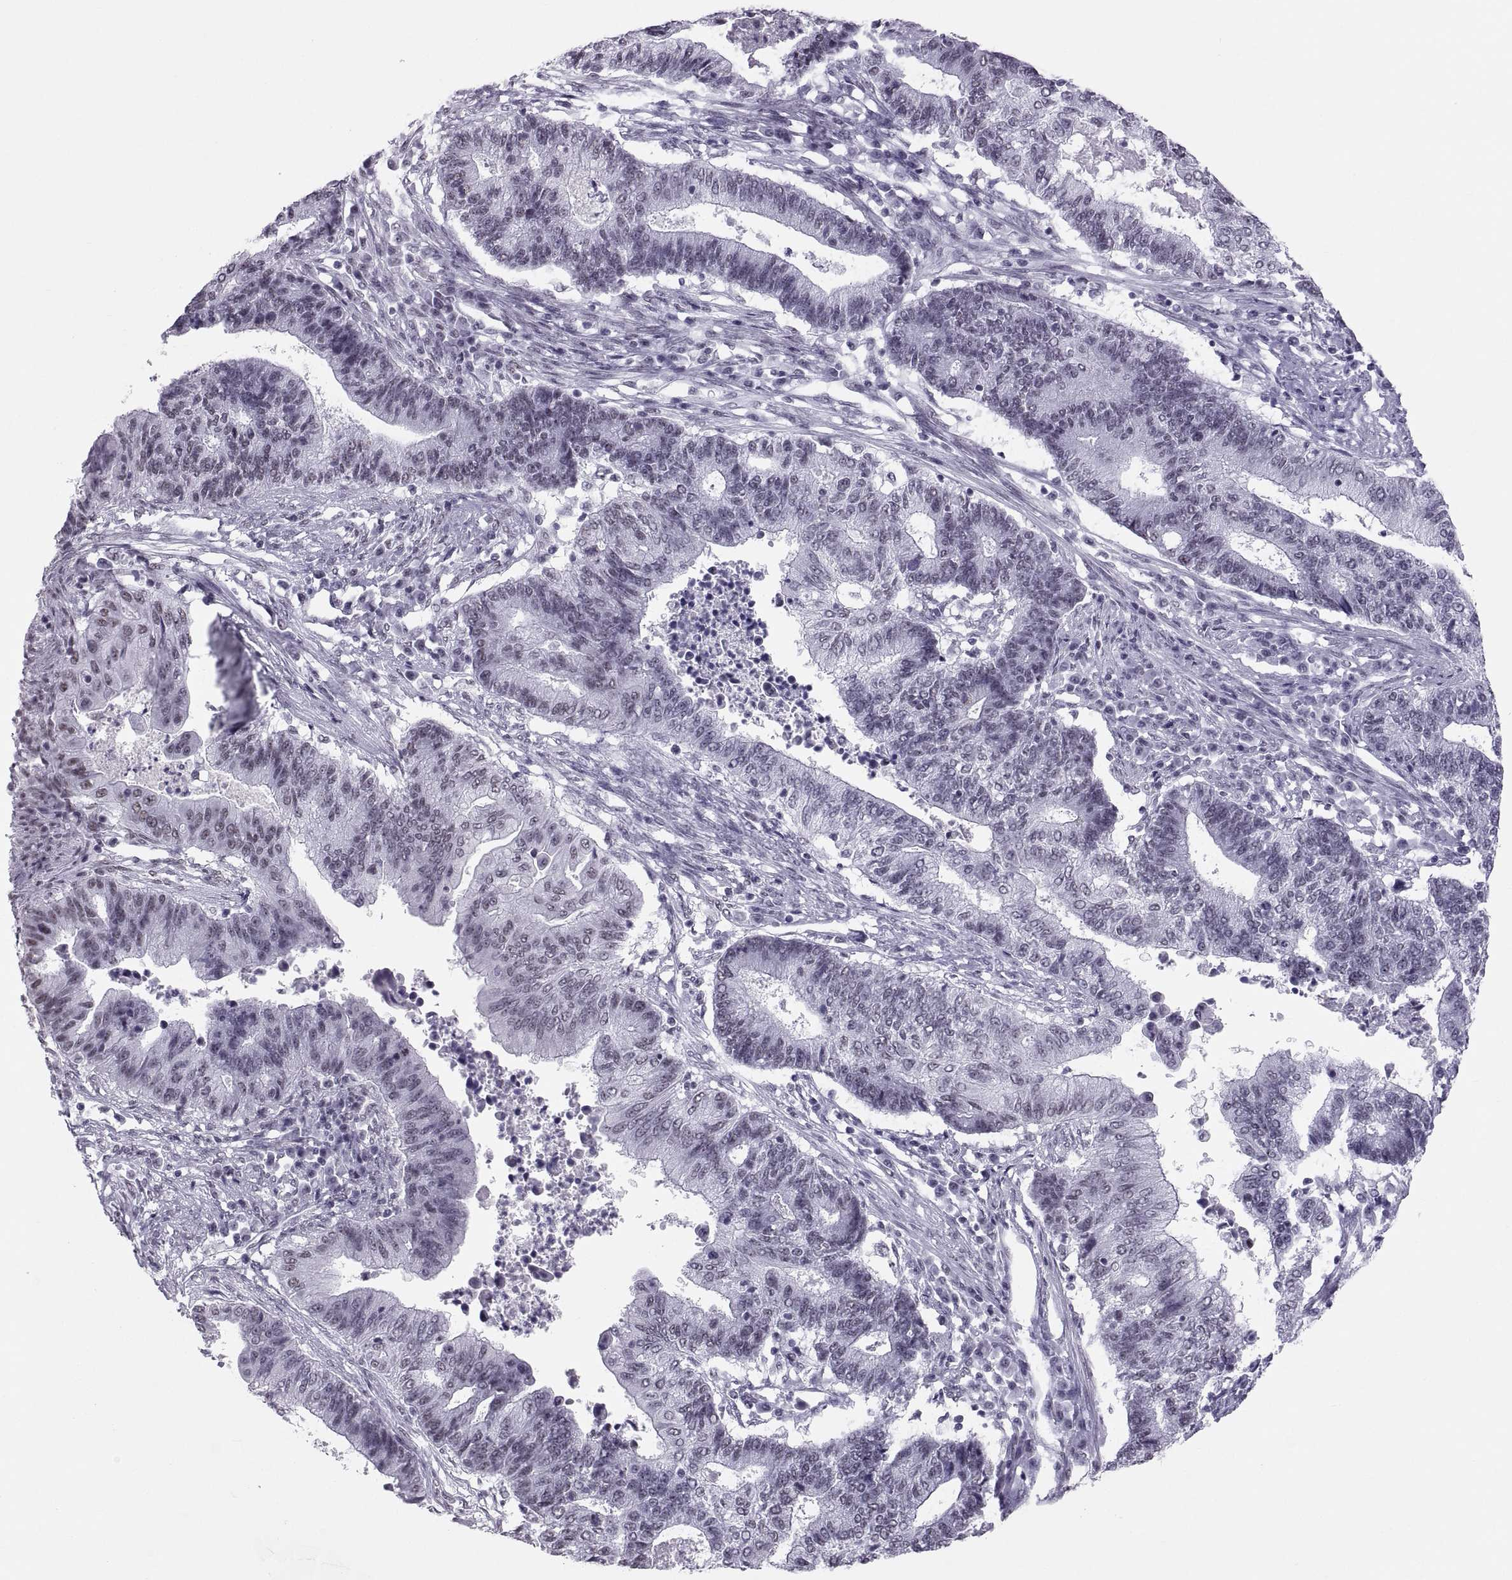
{"staining": {"intensity": "weak", "quantity": ">75%", "location": "nuclear"}, "tissue": "endometrial cancer", "cell_type": "Tumor cells", "image_type": "cancer", "snomed": [{"axis": "morphology", "description": "Adenocarcinoma, NOS"}, {"axis": "topography", "description": "Uterus"}, {"axis": "topography", "description": "Endometrium"}], "caption": "This is a photomicrograph of immunohistochemistry staining of endometrial cancer, which shows weak expression in the nuclear of tumor cells.", "gene": "NEUROD6", "patient": {"sex": "female", "age": 54}}